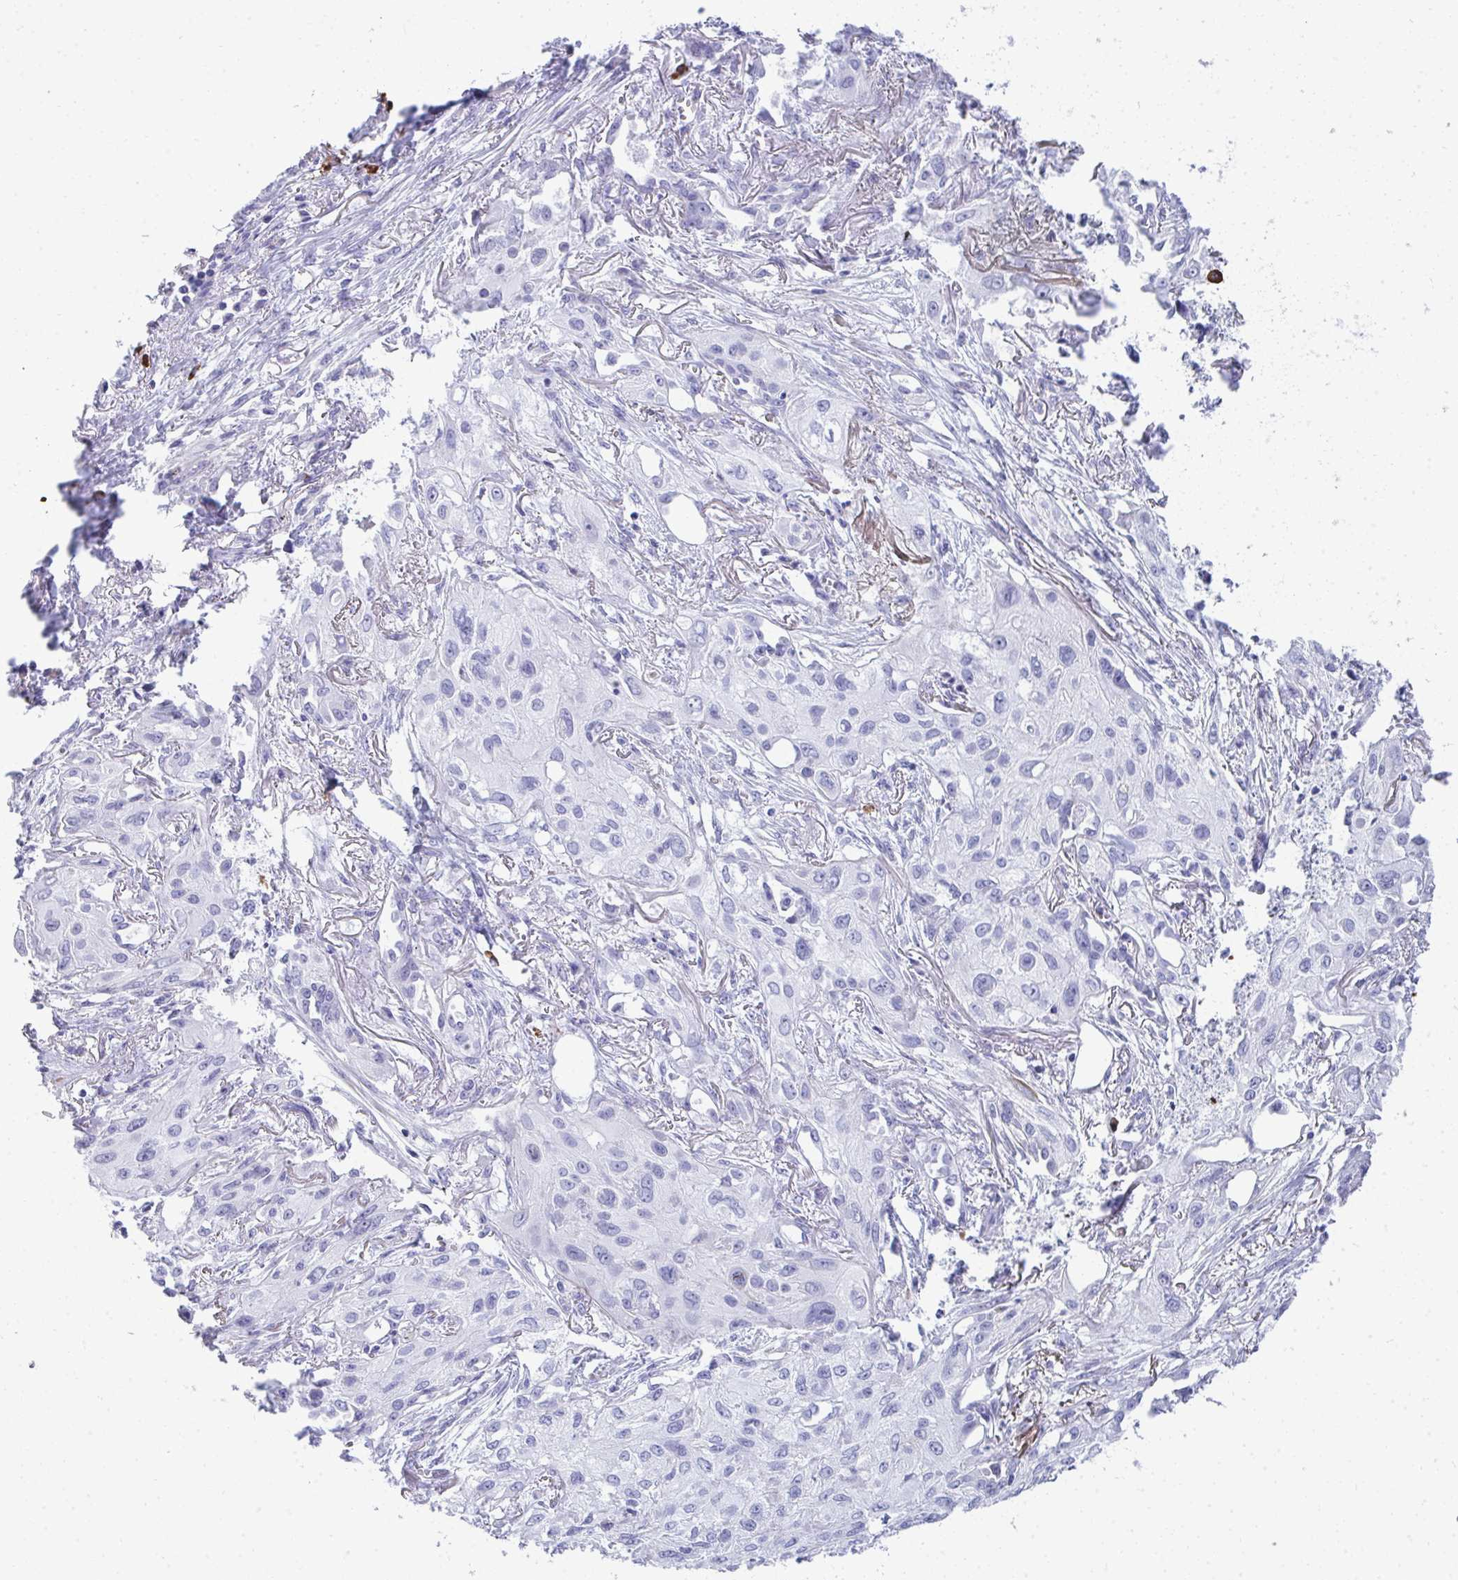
{"staining": {"intensity": "negative", "quantity": "none", "location": "none"}, "tissue": "lung cancer", "cell_type": "Tumor cells", "image_type": "cancer", "snomed": [{"axis": "morphology", "description": "Squamous cell carcinoma, NOS"}, {"axis": "topography", "description": "Lung"}], "caption": "The immunohistochemistry photomicrograph has no significant positivity in tumor cells of squamous cell carcinoma (lung) tissue. Brightfield microscopy of immunohistochemistry (IHC) stained with DAB (3,3'-diaminobenzidine) (brown) and hematoxylin (blue), captured at high magnification.", "gene": "PUS7L", "patient": {"sex": "male", "age": 71}}